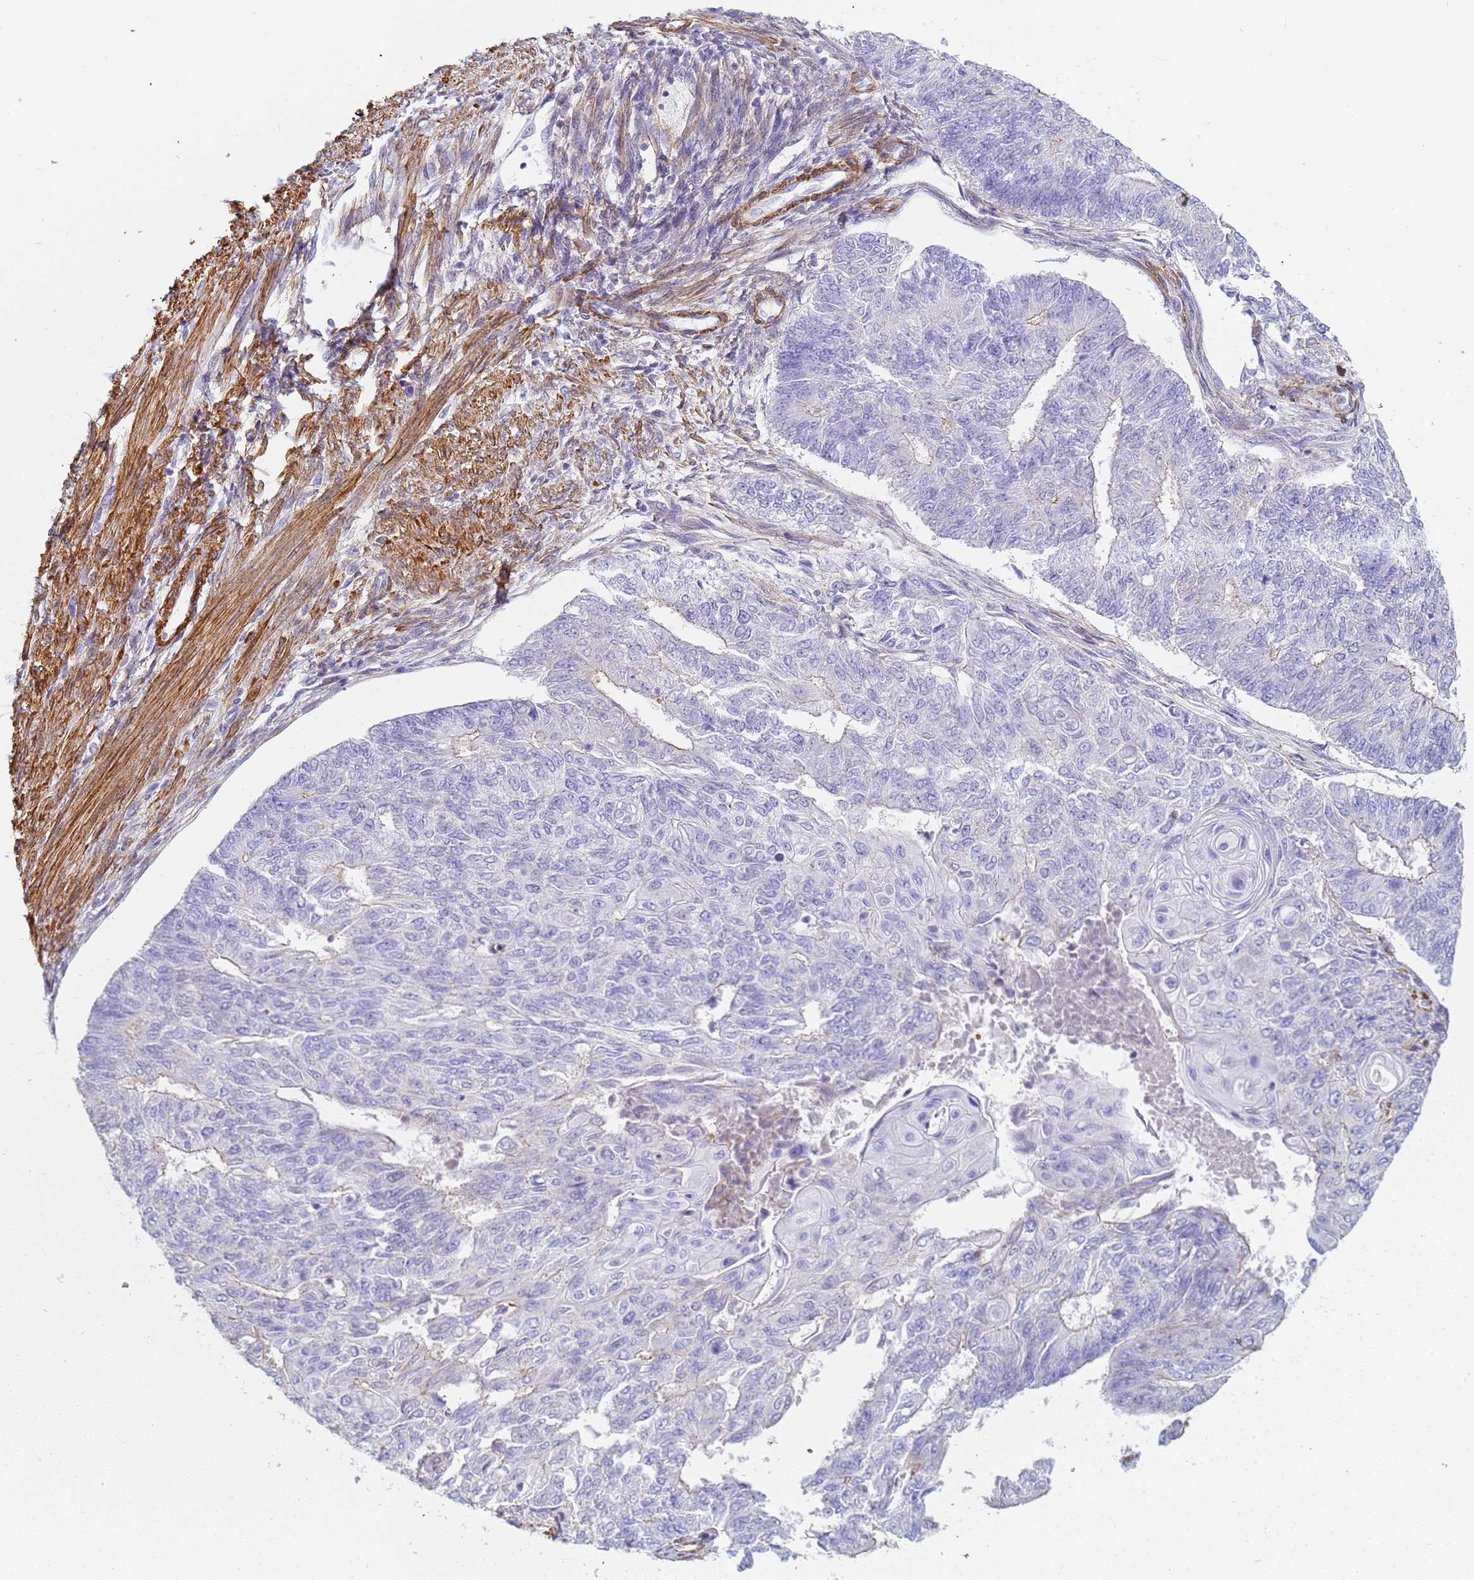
{"staining": {"intensity": "weak", "quantity": "<25%", "location": "cytoplasmic/membranous"}, "tissue": "endometrial cancer", "cell_type": "Tumor cells", "image_type": "cancer", "snomed": [{"axis": "morphology", "description": "Adenocarcinoma, NOS"}, {"axis": "topography", "description": "Endometrium"}], "caption": "DAB (3,3'-diaminobenzidine) immunohistochemical staining of human endometrial cancer reveals no significant staining in tumor cells.", "gene": "TPM1", "patient": {"sex": "female", "age": 32}}